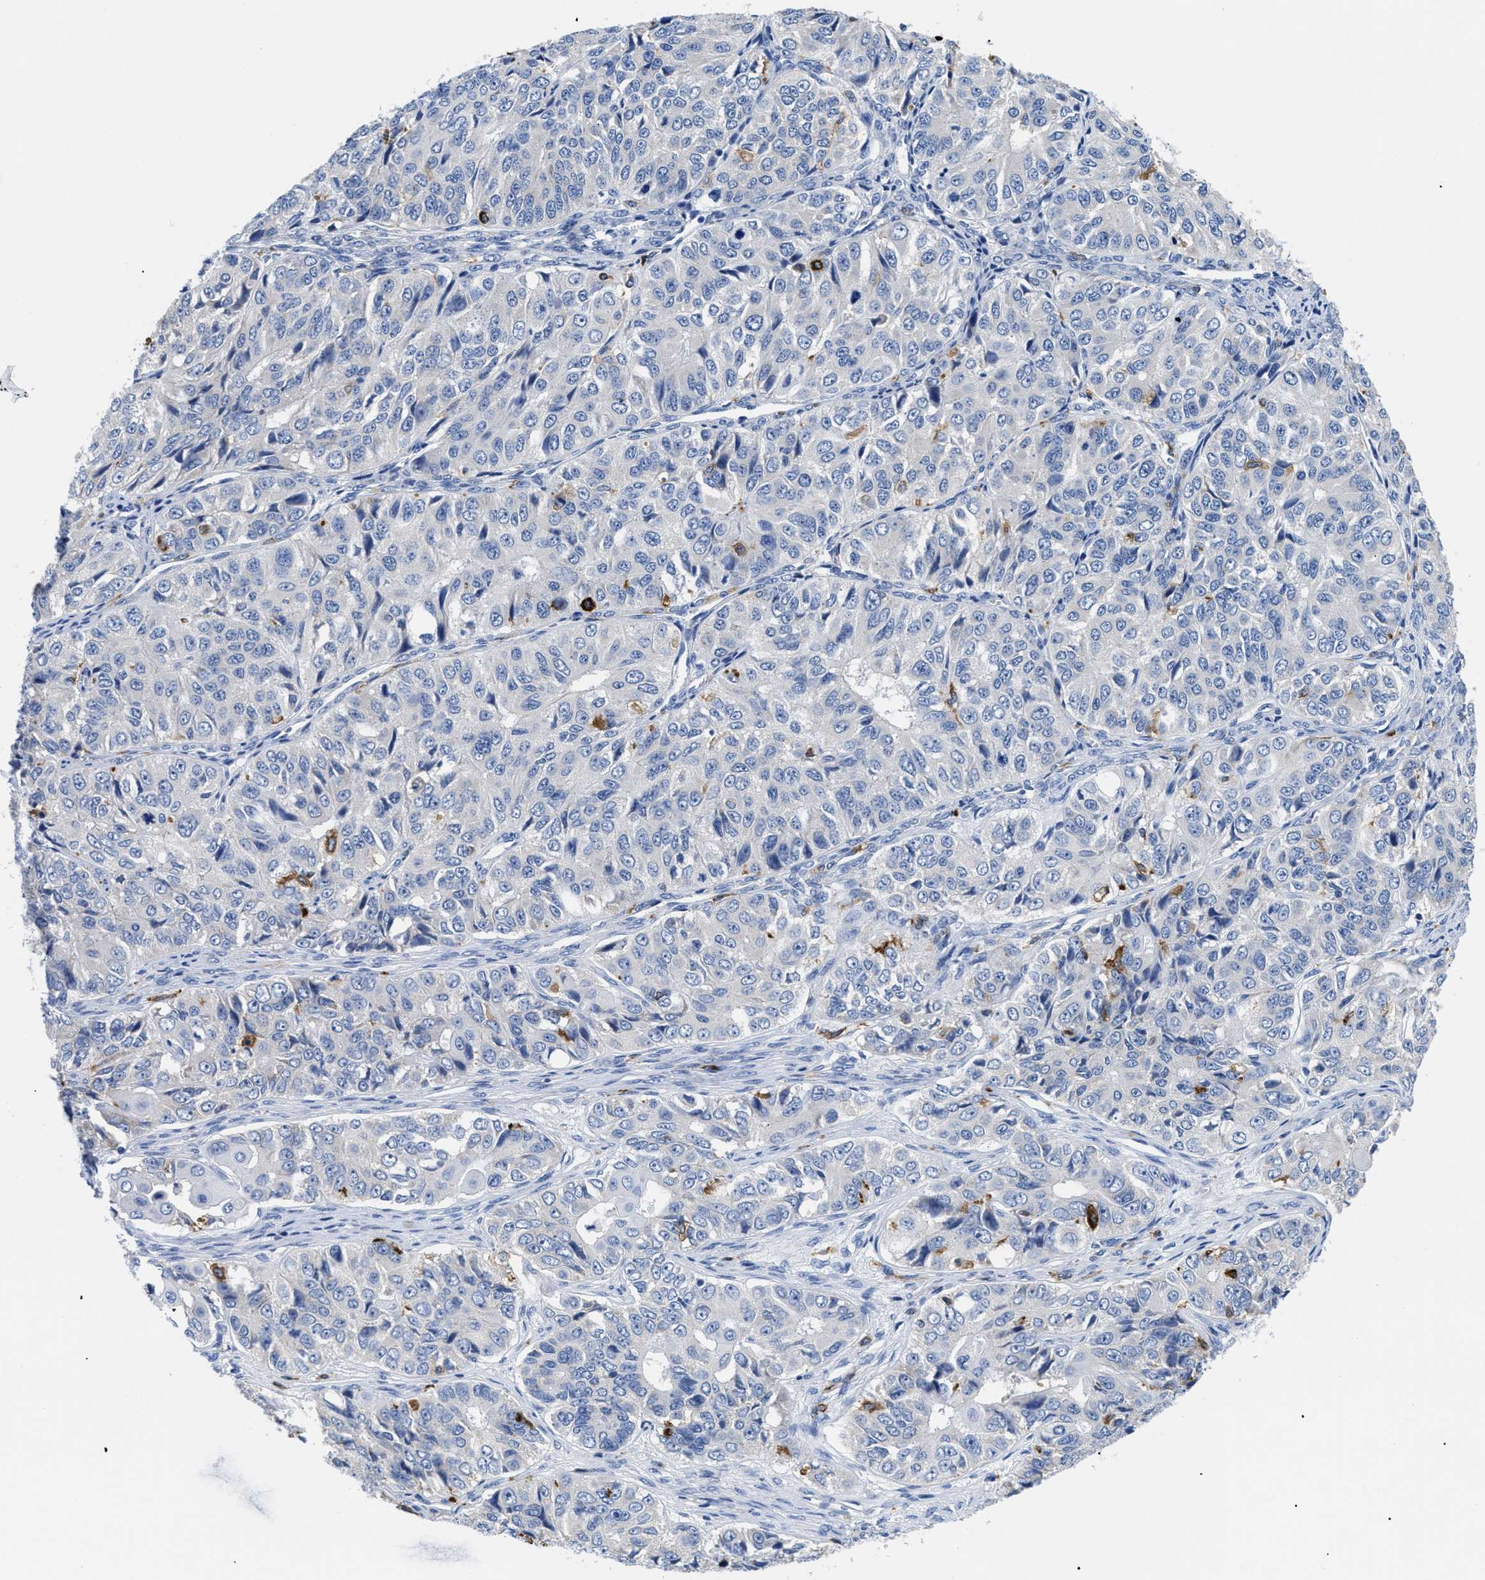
{"staining": {"intensity": "negative", "quantity": "none", "location": "none"}, "tissue": "ovarian cancer", "cell_type": "Tumor cells", "image_type": "cancer", "snomed": [{"axis": "morphology", "description": "Carcinoma, endometroid"}, {"axis": "topography", "description": "Ovary"}], "caption": "A micrograph of human ovarian cancer is negative for staining in tumor cells.", "gene": "HLA-DPA1", "patient": {"sex": "female", "age": 51}}